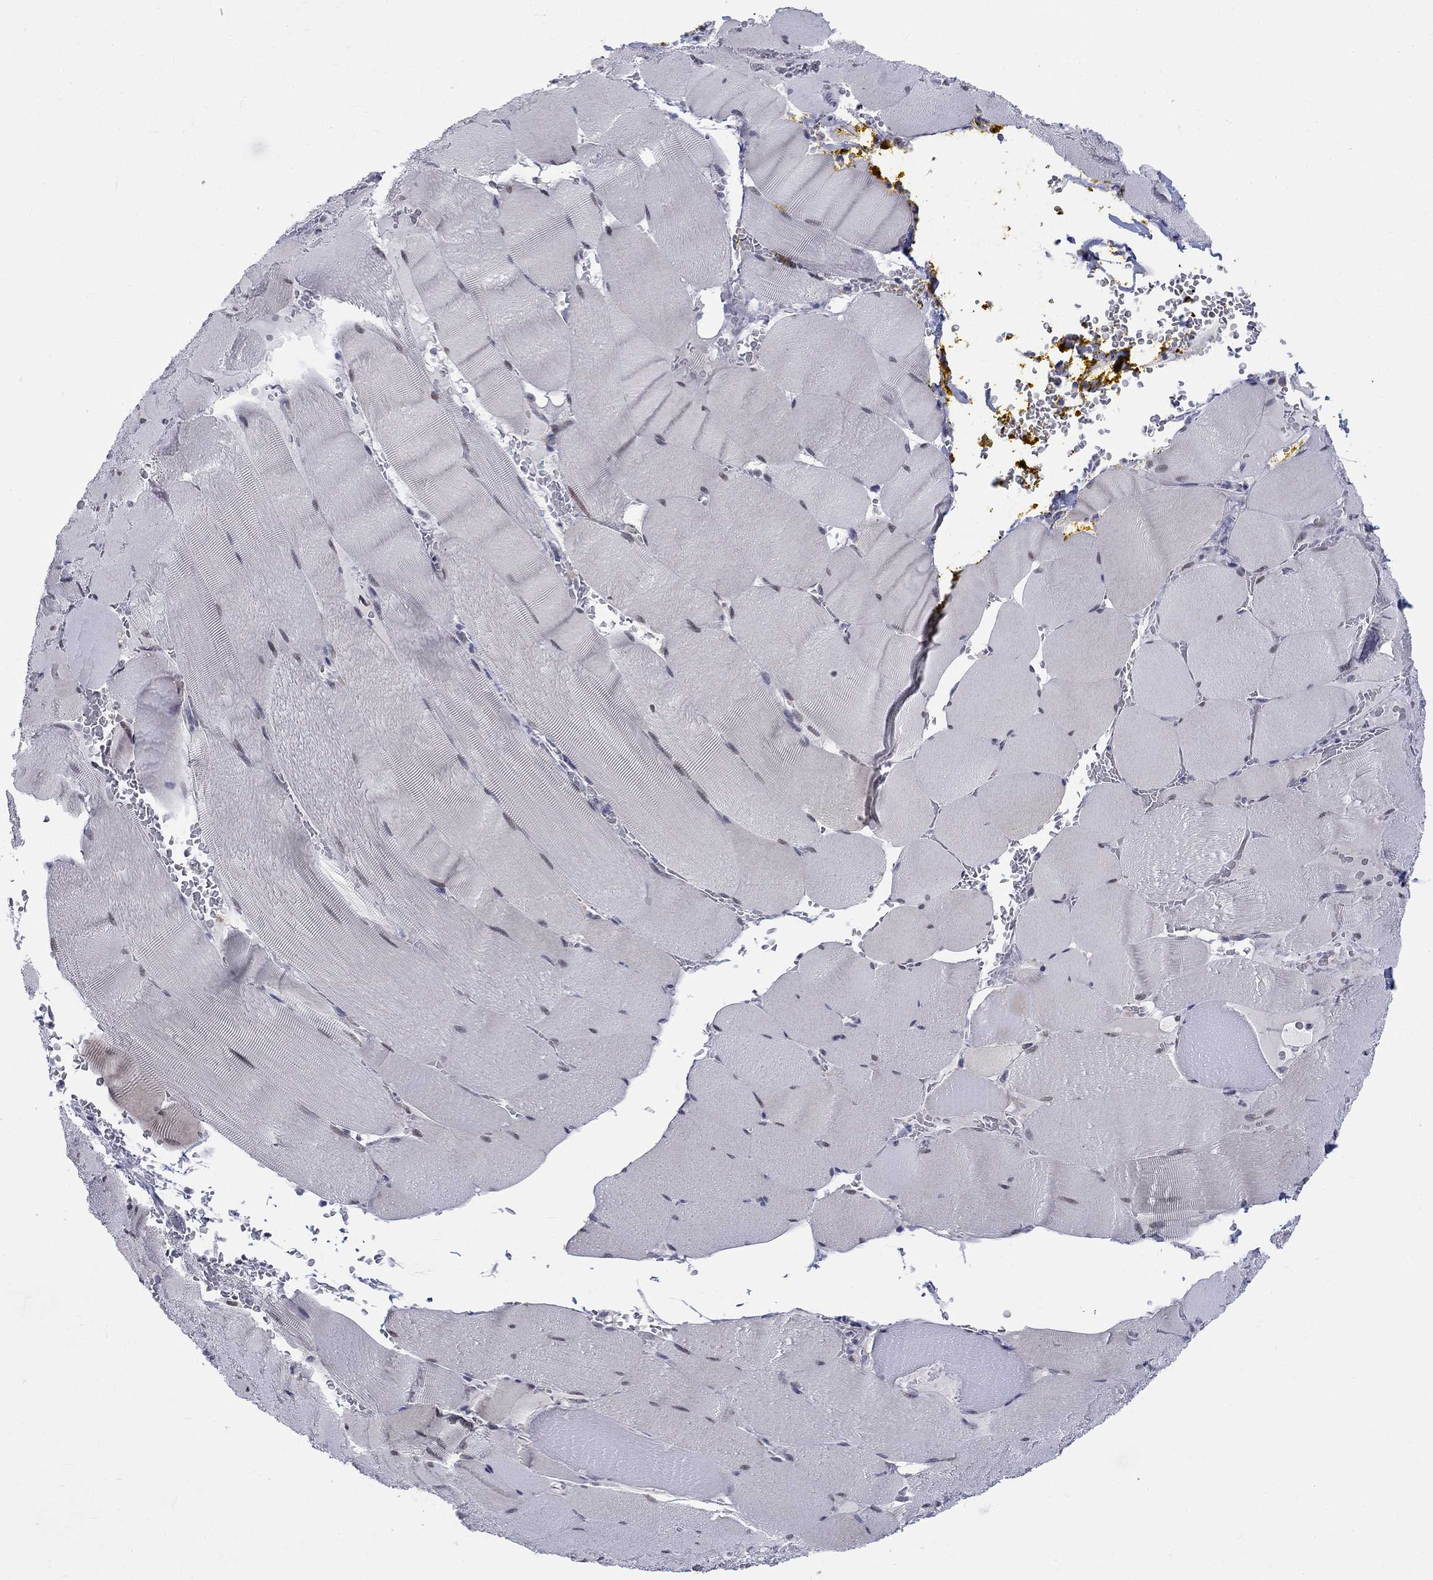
{"staining": {"intensity": "negative", "quantity": "none", "location": "none"}, "tissue": "skeletal muscle", "cell_type": "Myocytes", "image_type": "normal", "snomed": [{"axis": "morphology", "description": "Normal tissue, NOS"}, {"axis": "topography", "description": "Skeletal muscle"}], "caption": "IHC of normal skeletal muscle displays no expression in myocytes. The staining is performed using DAB (3,3'-diaminobenzidine) brown chromogen with nuclei counter-stained in using hematoxylin.", "gene": "EGFLAM", "patient": {"sex": "male", "age": 56}}